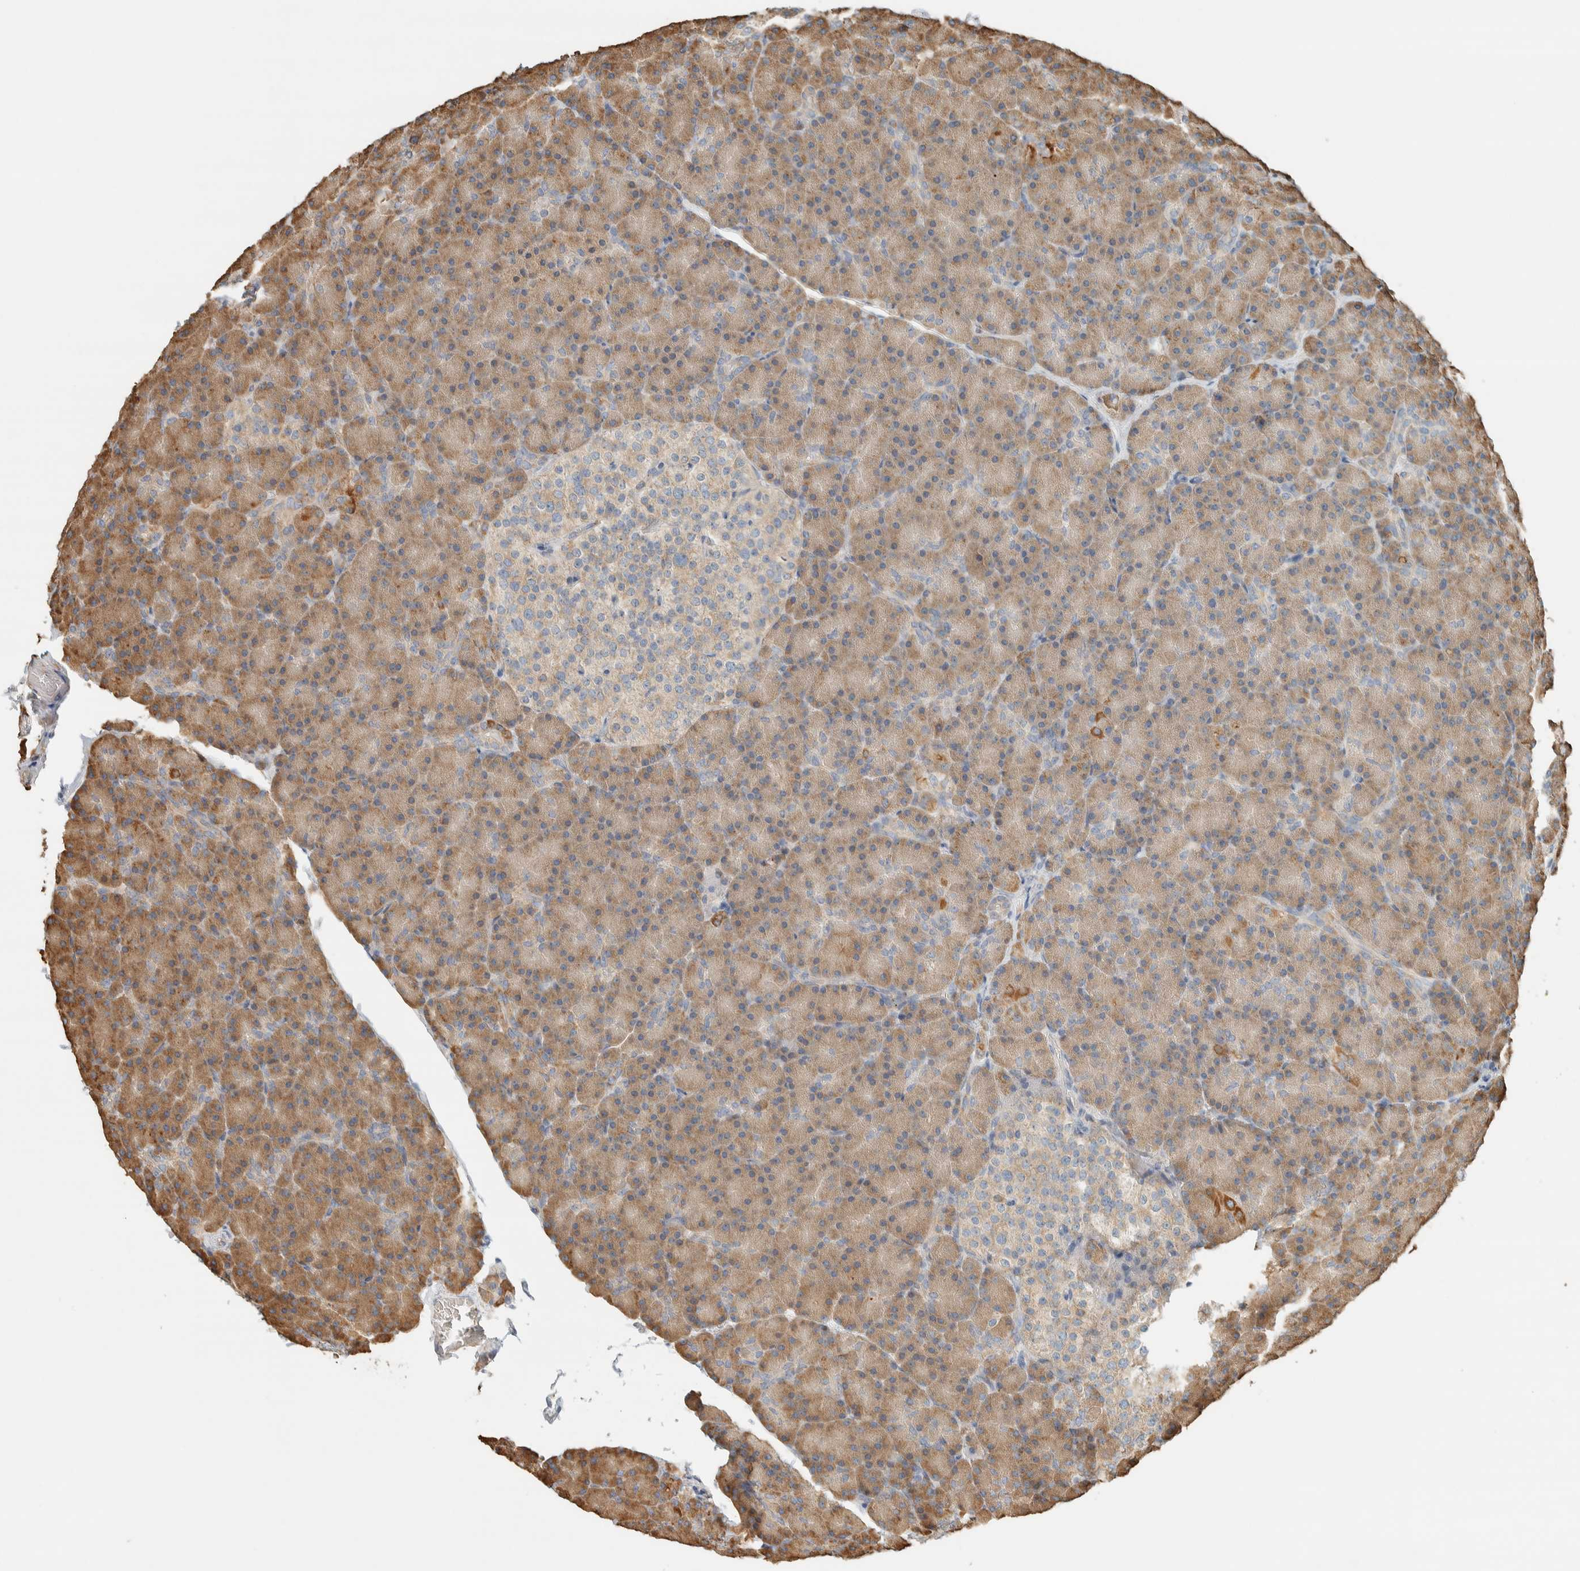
{"staining": {"intensity": "moderate", "quantity": ">75%", "location": "cytoplasmic/membranous"}, "tissue": "pancreas", "cell_type": "Exocrine glandular cells", "image_type": "normal", "snomed": [{"axis": "morphology", "description": "Normal tissue, NOS"}, {"axis": "topography", "description": "Pancreas"}], "caption": "DAB immunohistochemical staining of normal pancreas reveals moderate cytoplasmic/membranous protein staining in about >75% of exocrine glandular cells.", "gene": "RAB11FIP1", "patient": {"sex": "female", "age": 43}}